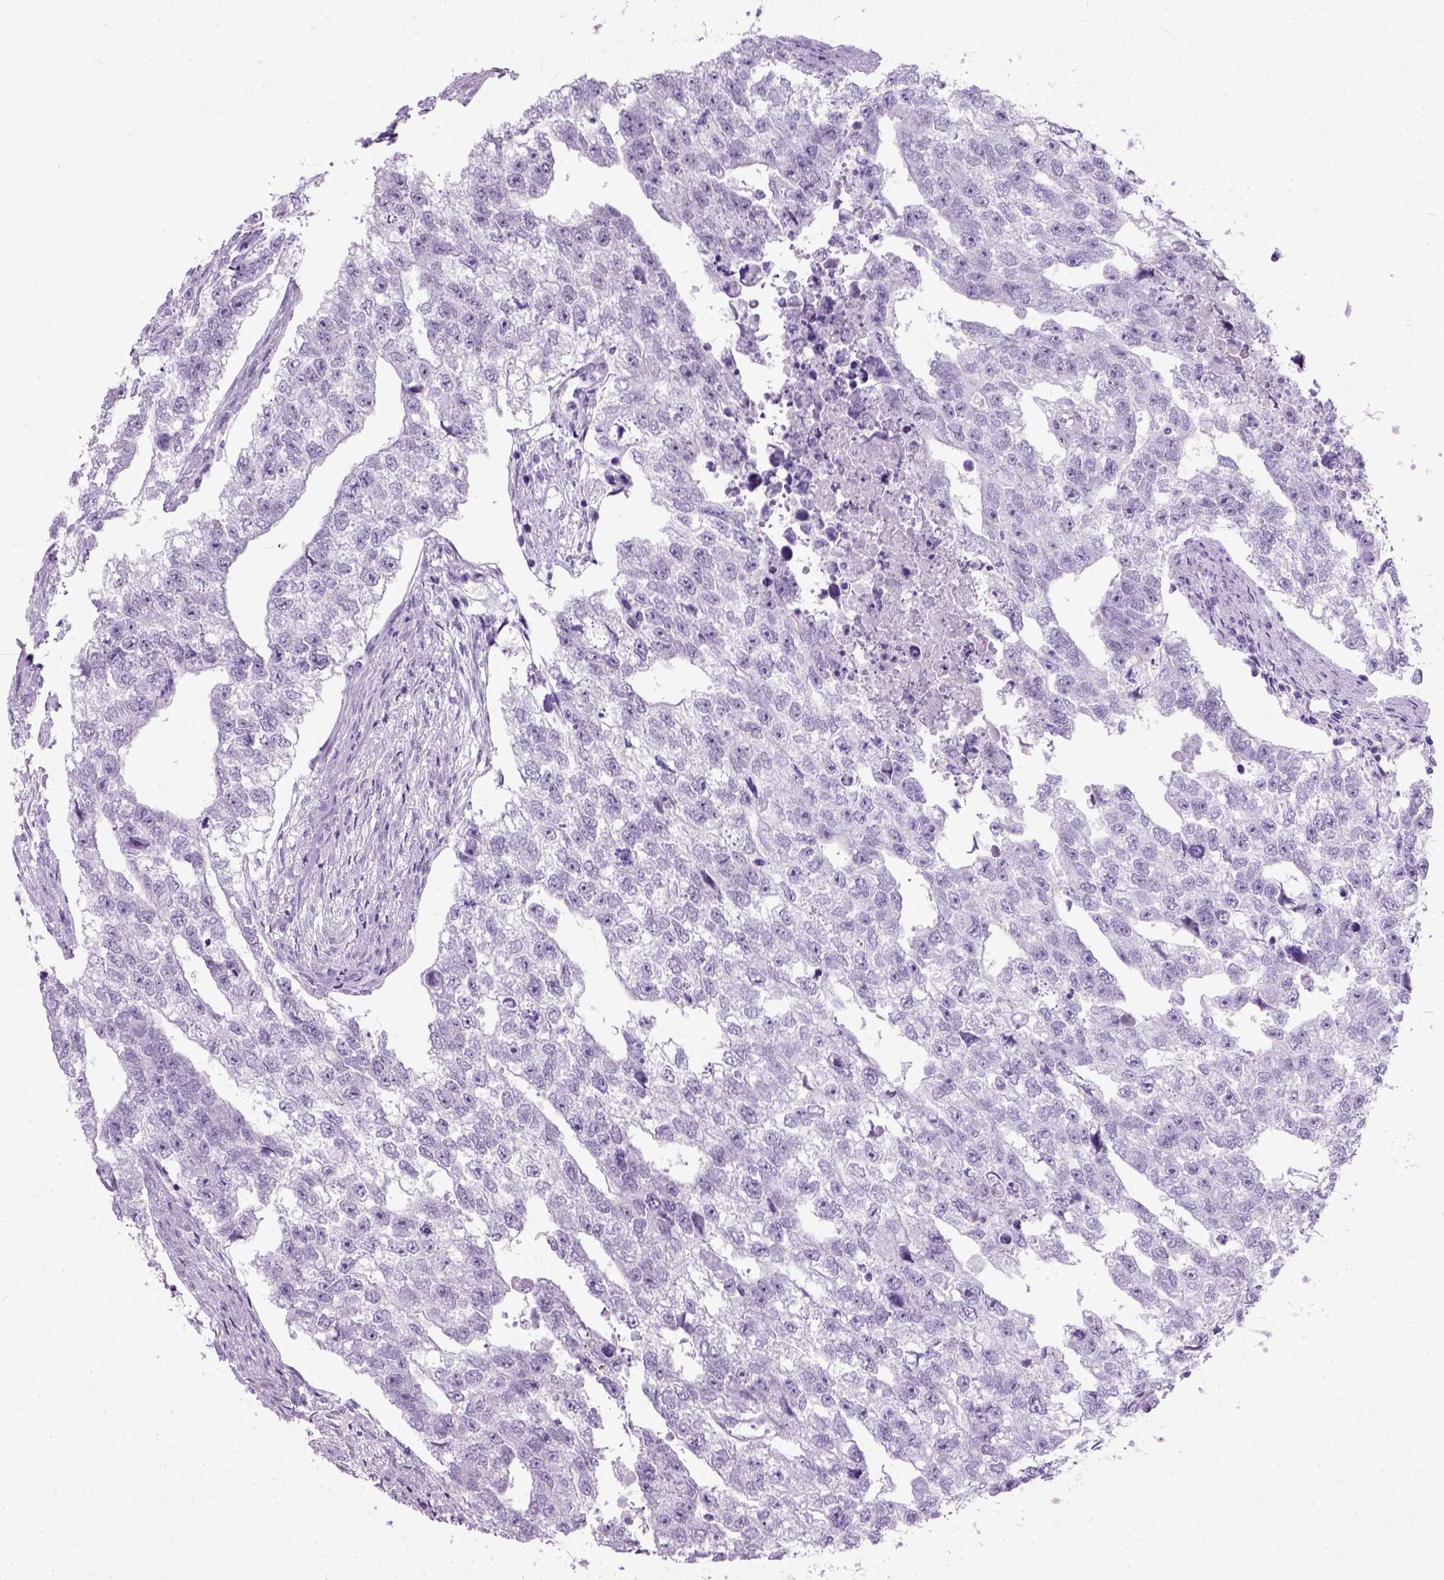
{"staining": {"intensity": "negative", "quantity": "none", "location": "none"}, "tissue": "testis cancer", "cell_type": "Tumor cells", "image_type": "cancer", "snomed": [{"axis": "morphology", "description": "Carcinoma, Embryonal, NOS"}, {"axis": "morphology", "description": "Teratoma, malignant, NOS"}, {"axis": "topography", "description": "Testis"}], "caption": "Testis embryonal carcinoma was stained to show a protein in brown. There is no significant positivity in tumor cells. (Immunohistochemistry (ihc), brightfield microscopy, high magnification).", "gene": "AXDND1", "patient": {"sex": "male", "age": 44}}